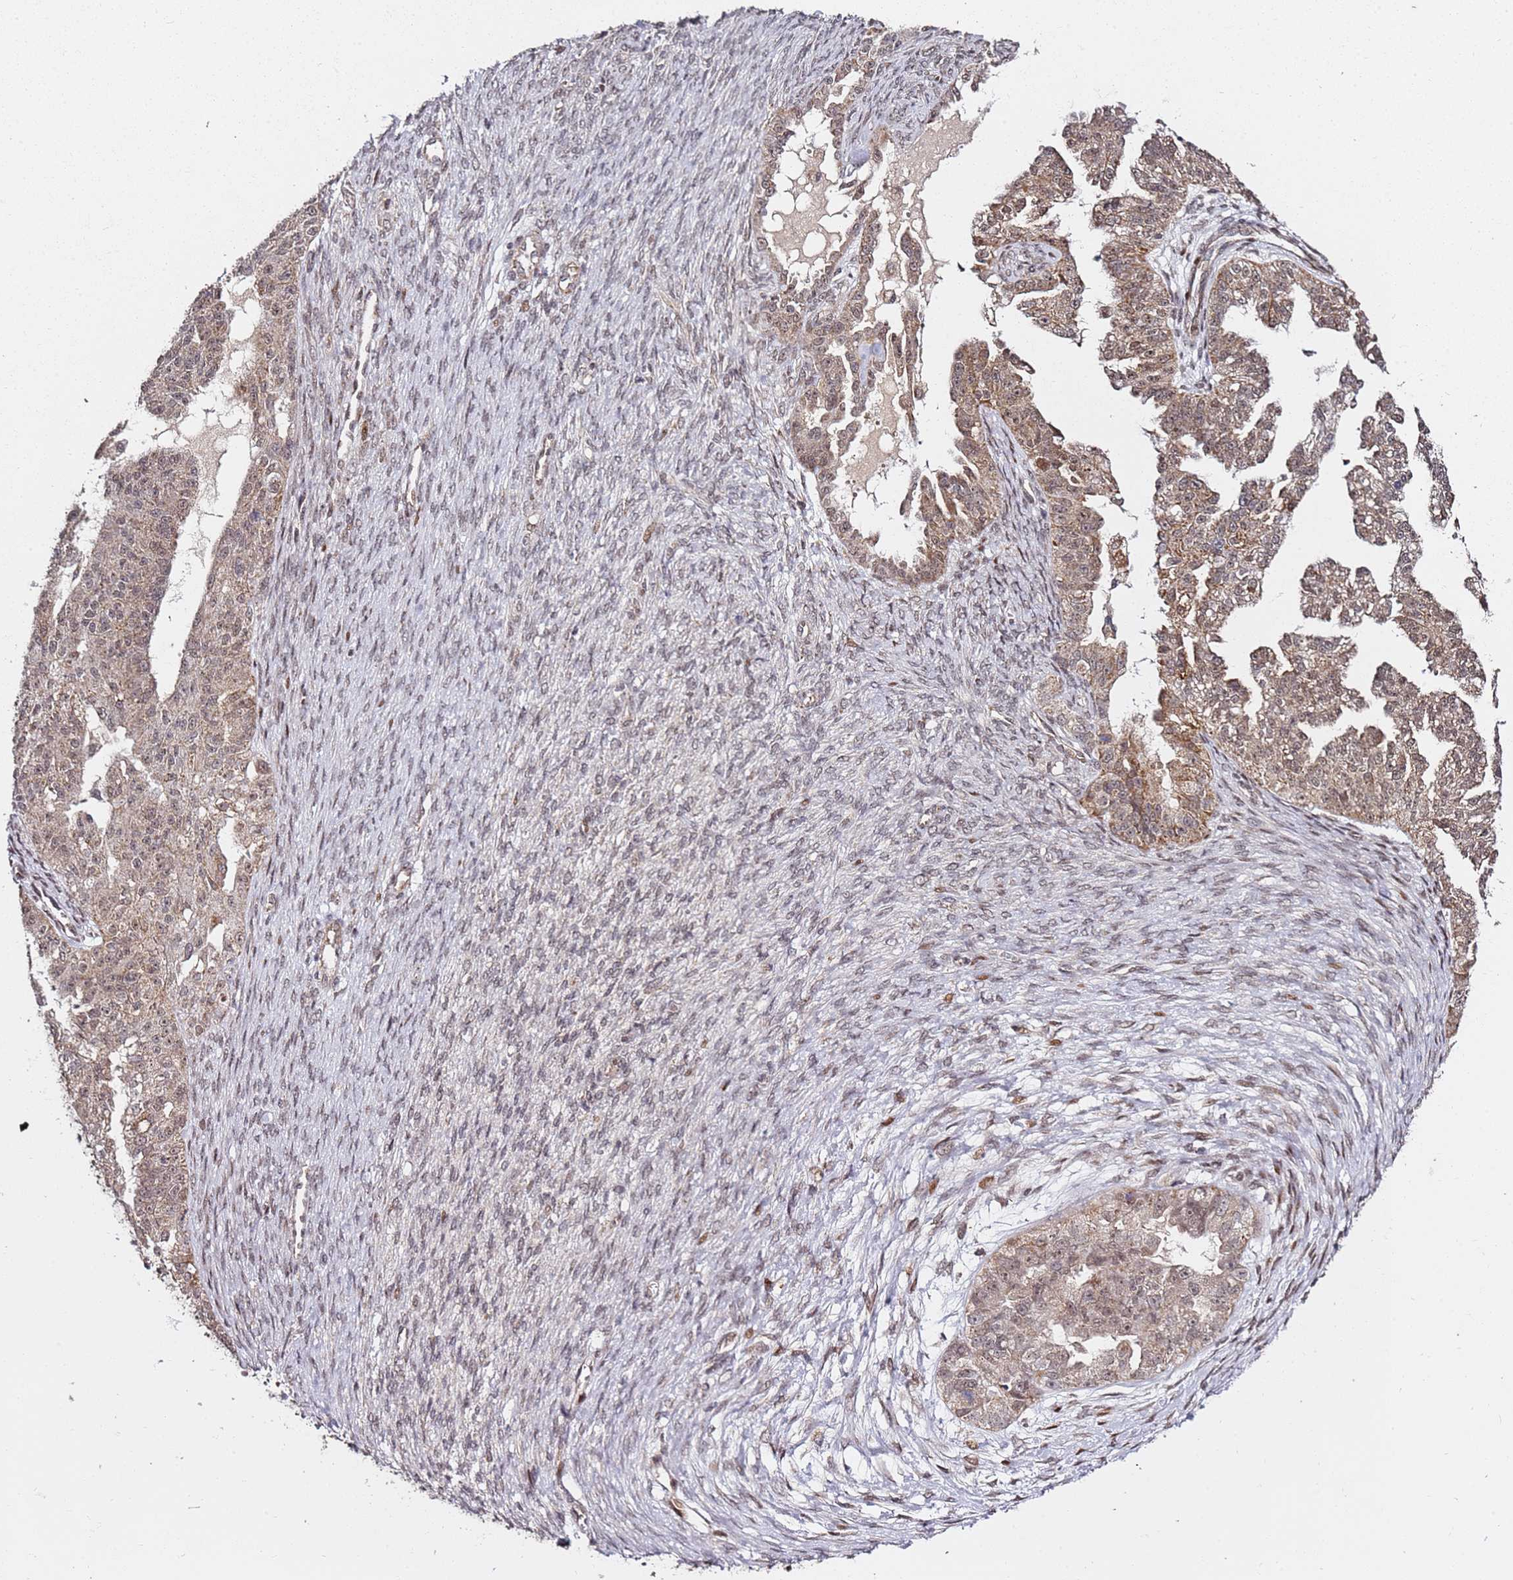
{"staining": {"intensity": "moderate", "quantity": "25%-75%", "location": "cytoplasmic/membranous,nuclear"}, "tissue": "ovarian cancer", "cell_type": "Tumor cells", "image_type": "cancer", "snomed": [{"axis": "morphology", "description": "Cystadenocarcinoma, serous, NOS"}, {"axis": "topography", "description": "Ovary"}], "caption": "A micrograph of human ovarian cancer (serous cystadenocarcinoma) stained for a protein demonstrates moderate cytoplasmic/membranous and nuclear brown staining in tumor cells. (brown staining indicates protein expression, while blue staining denotes nuclei).", "gene": "TP53AIP1", "patient": {"sex": "female", "age": 58}}